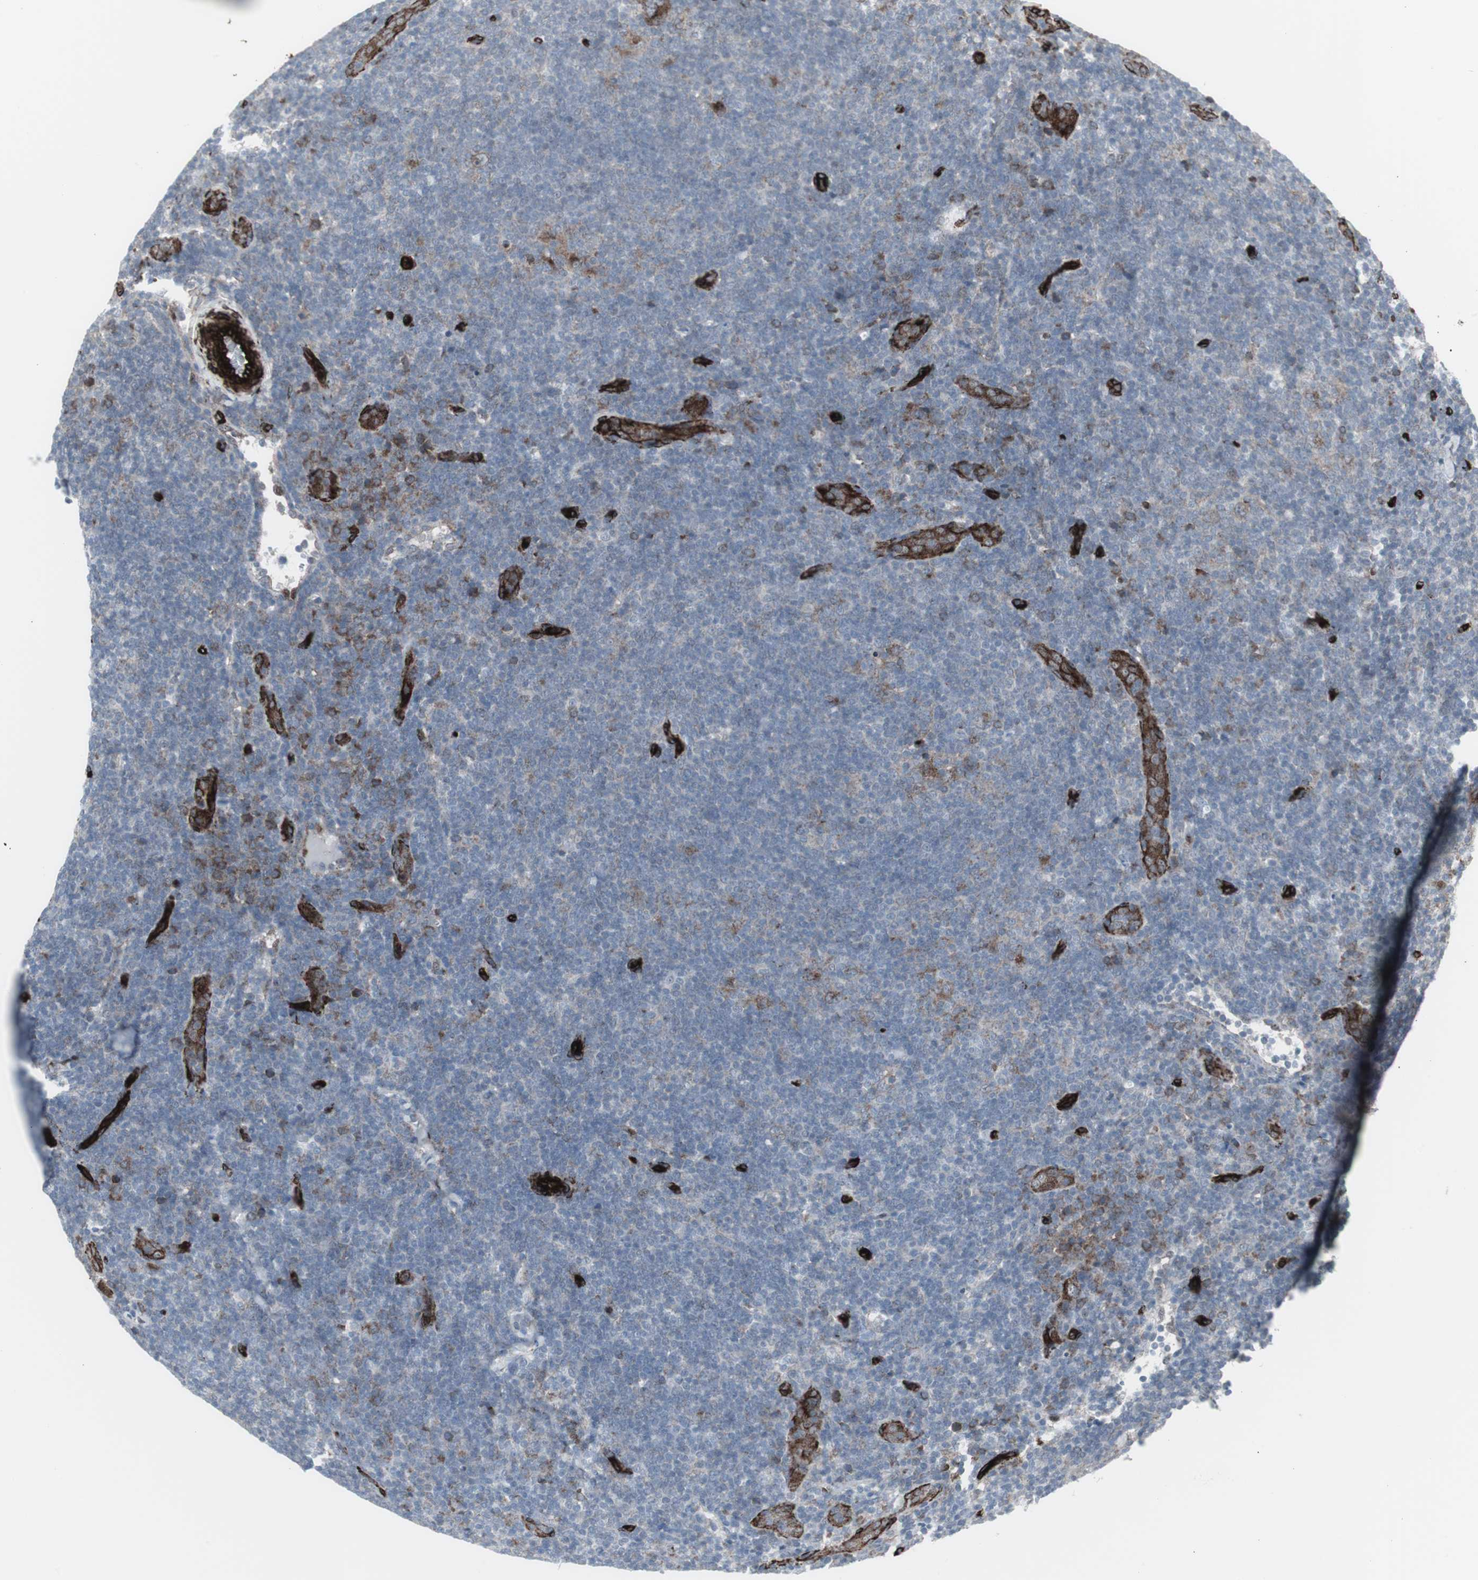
{"staining": {"intensity": "weak", "quantity": ">75%", "location": "cytoplasmic/membranous"}, "tissue": "lymphoma", "cell_type": "Tumor cells", "image_type": "cancer", "snomed": [{"axis": "morphology", "description": "Hodgkin's disease, NOS"}, {"axis": "topography", "description": "Lymph node"}], "caption": "Protein analysis of lymphoma tissue demonstrates weak cytoplasmic/membranous expression in about >75% of tumor cells.", "gene": "PDGFA", "patient": {"sex": "female", "age": 57}}